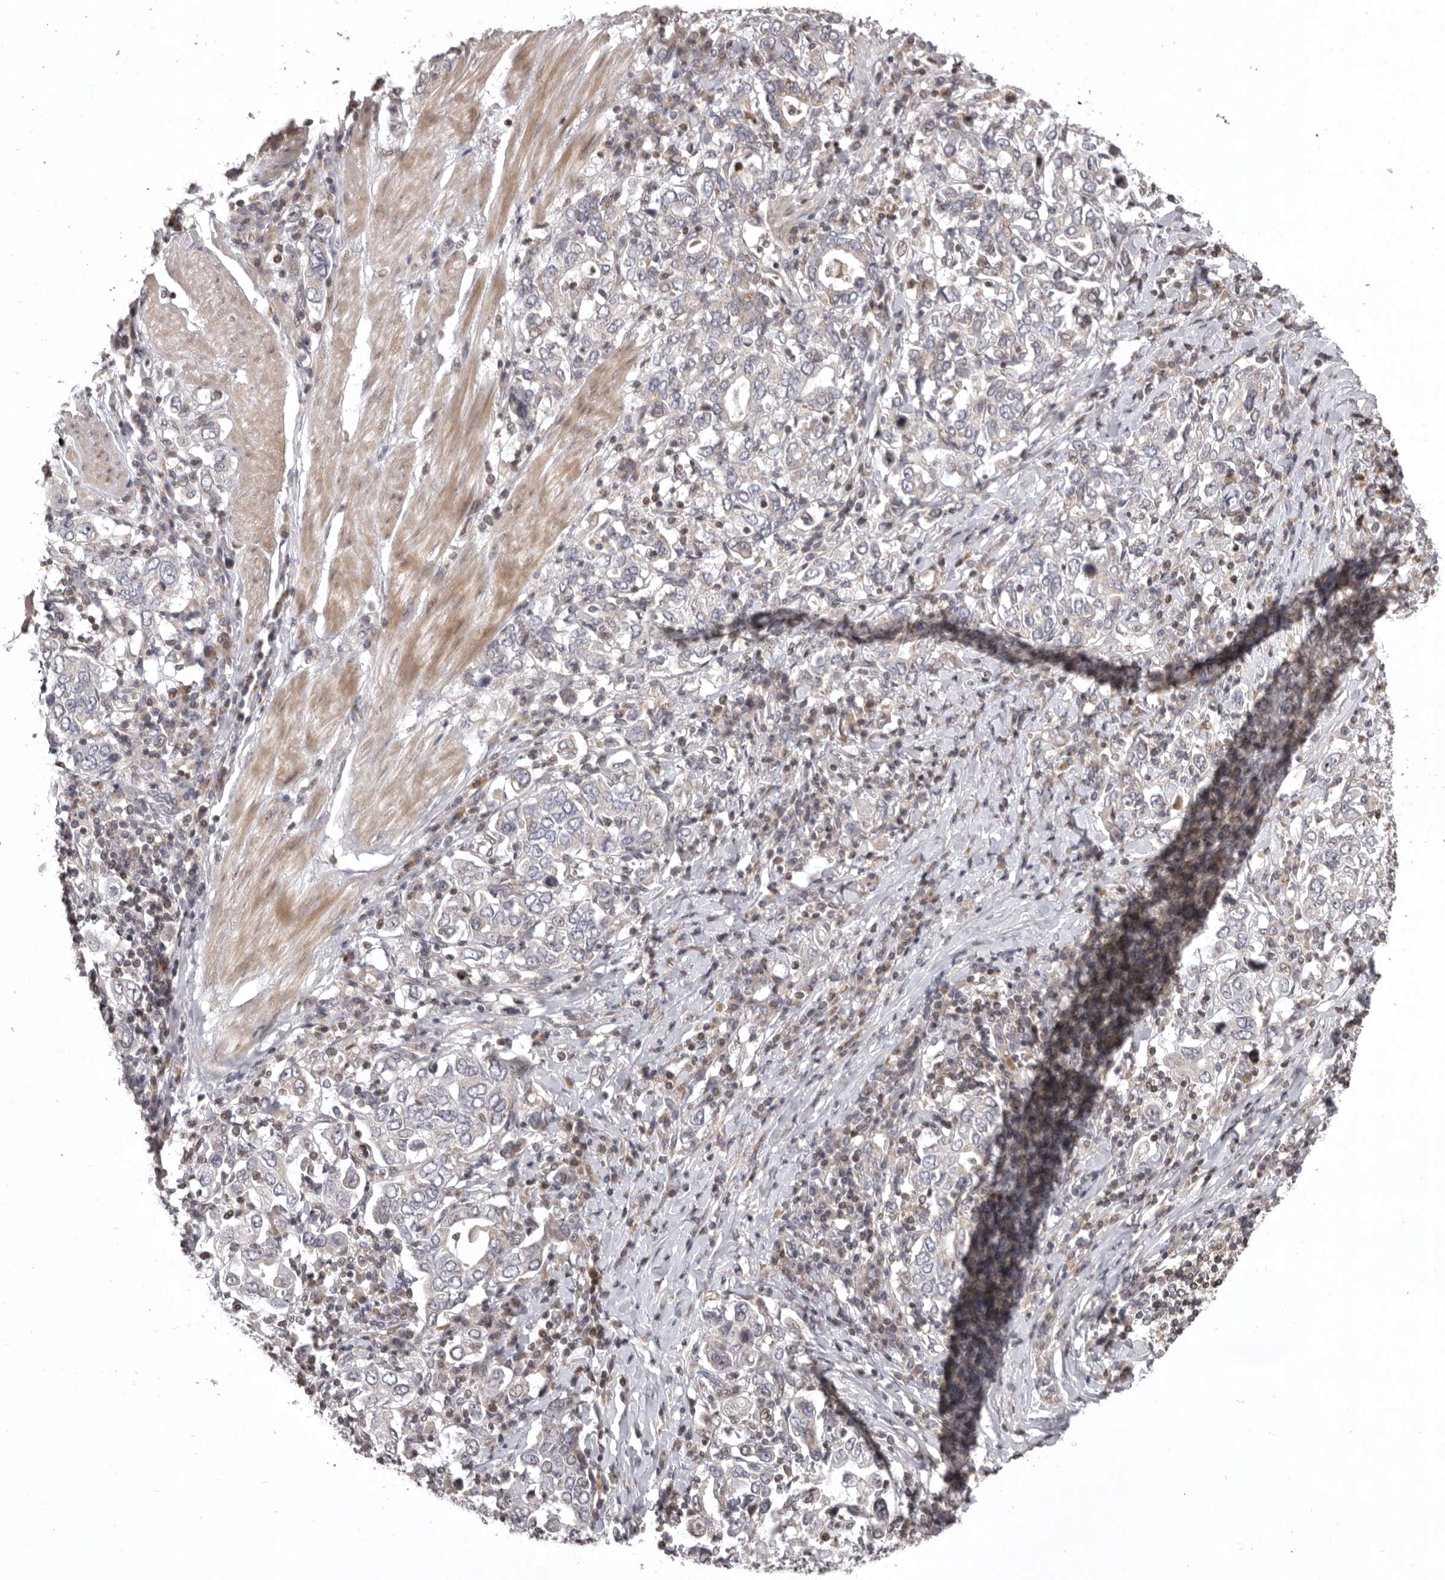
{"staining": {"intensity": "weak", "quantity": "<25%", "location": "cytoplasmic/membranous"}, "tissue": "stomach cancer", "cell_type": "Tumor cells", "image_type": "cancer", "snomed": [{"axis": "morphology", "description": "Adenocarcinoma, NOS"}, {"axis": "topography", "description": "Stomach, upper"}], "caption": "Adenocarcinoma (stomach) stained for a protein using immunohistochemistry (IHC) reveals no staining tumor cells.", "gene": "AZIN1", "patient": {"sex": "male", "age": 62}}